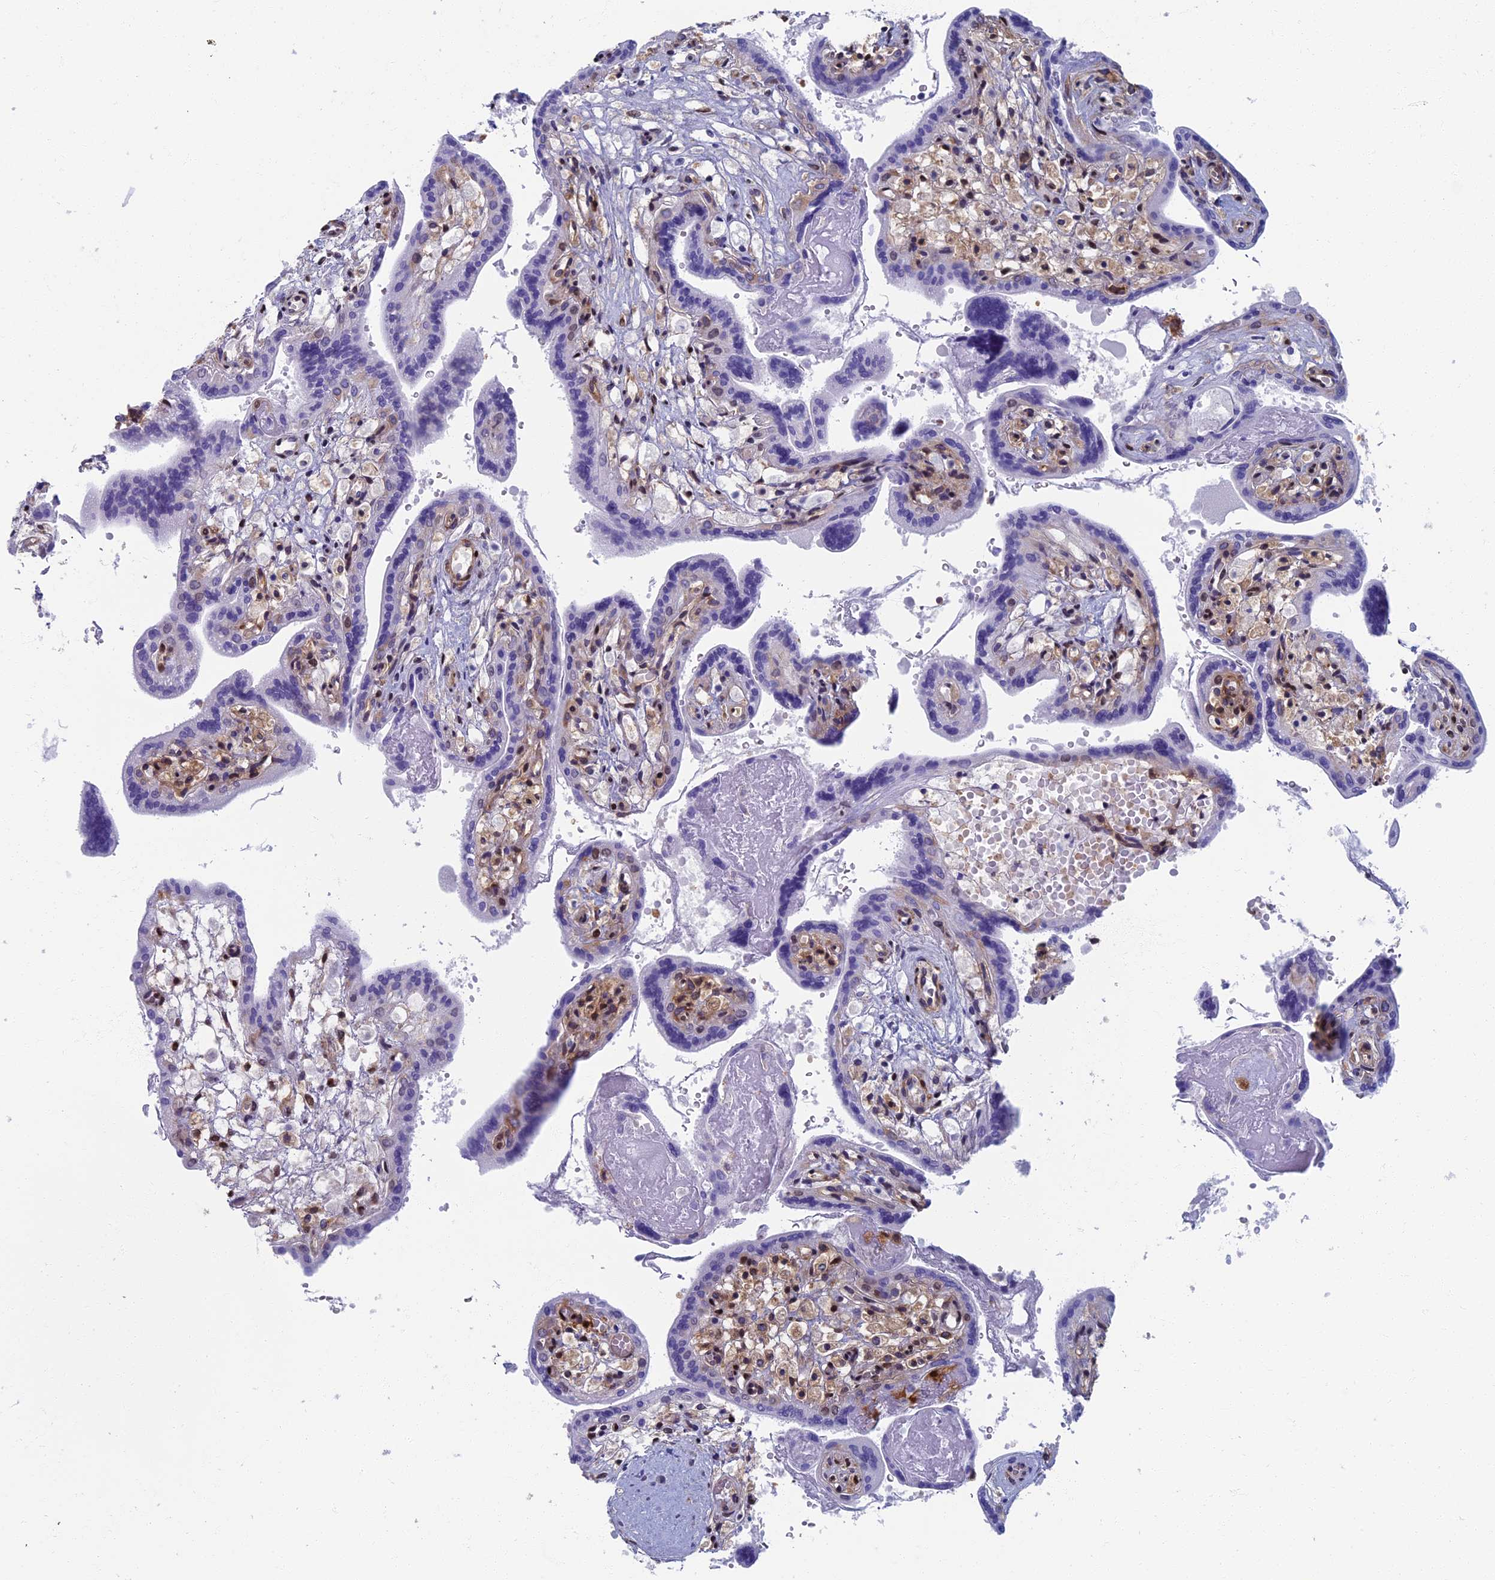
{"staining": {"intensity": "moderate", "quantity": "<25%", "location": "cytoplasmic/membranous"}, "tissue": "placenta", "cell_type": "Trophoblastic cells", "image_type": "normal", "snomed": [{"axis": "morphology", "description": "Normal tissue, NOS"}, {"axis": "topography", "description": "Placenta"}], "caption": "Trophoblastic cells display low levels of moderate cytoplasmic/membranous positivity in approximately <25% of cells in normal placenta. The staining was performed using DAB (3,3'-diaminobenzidine), with brown indicating positive protein expression. Nuclei are stained blue with hematoxylin.", "gene": "YBX1", "patient": {"sex": "female", "age": 37}}